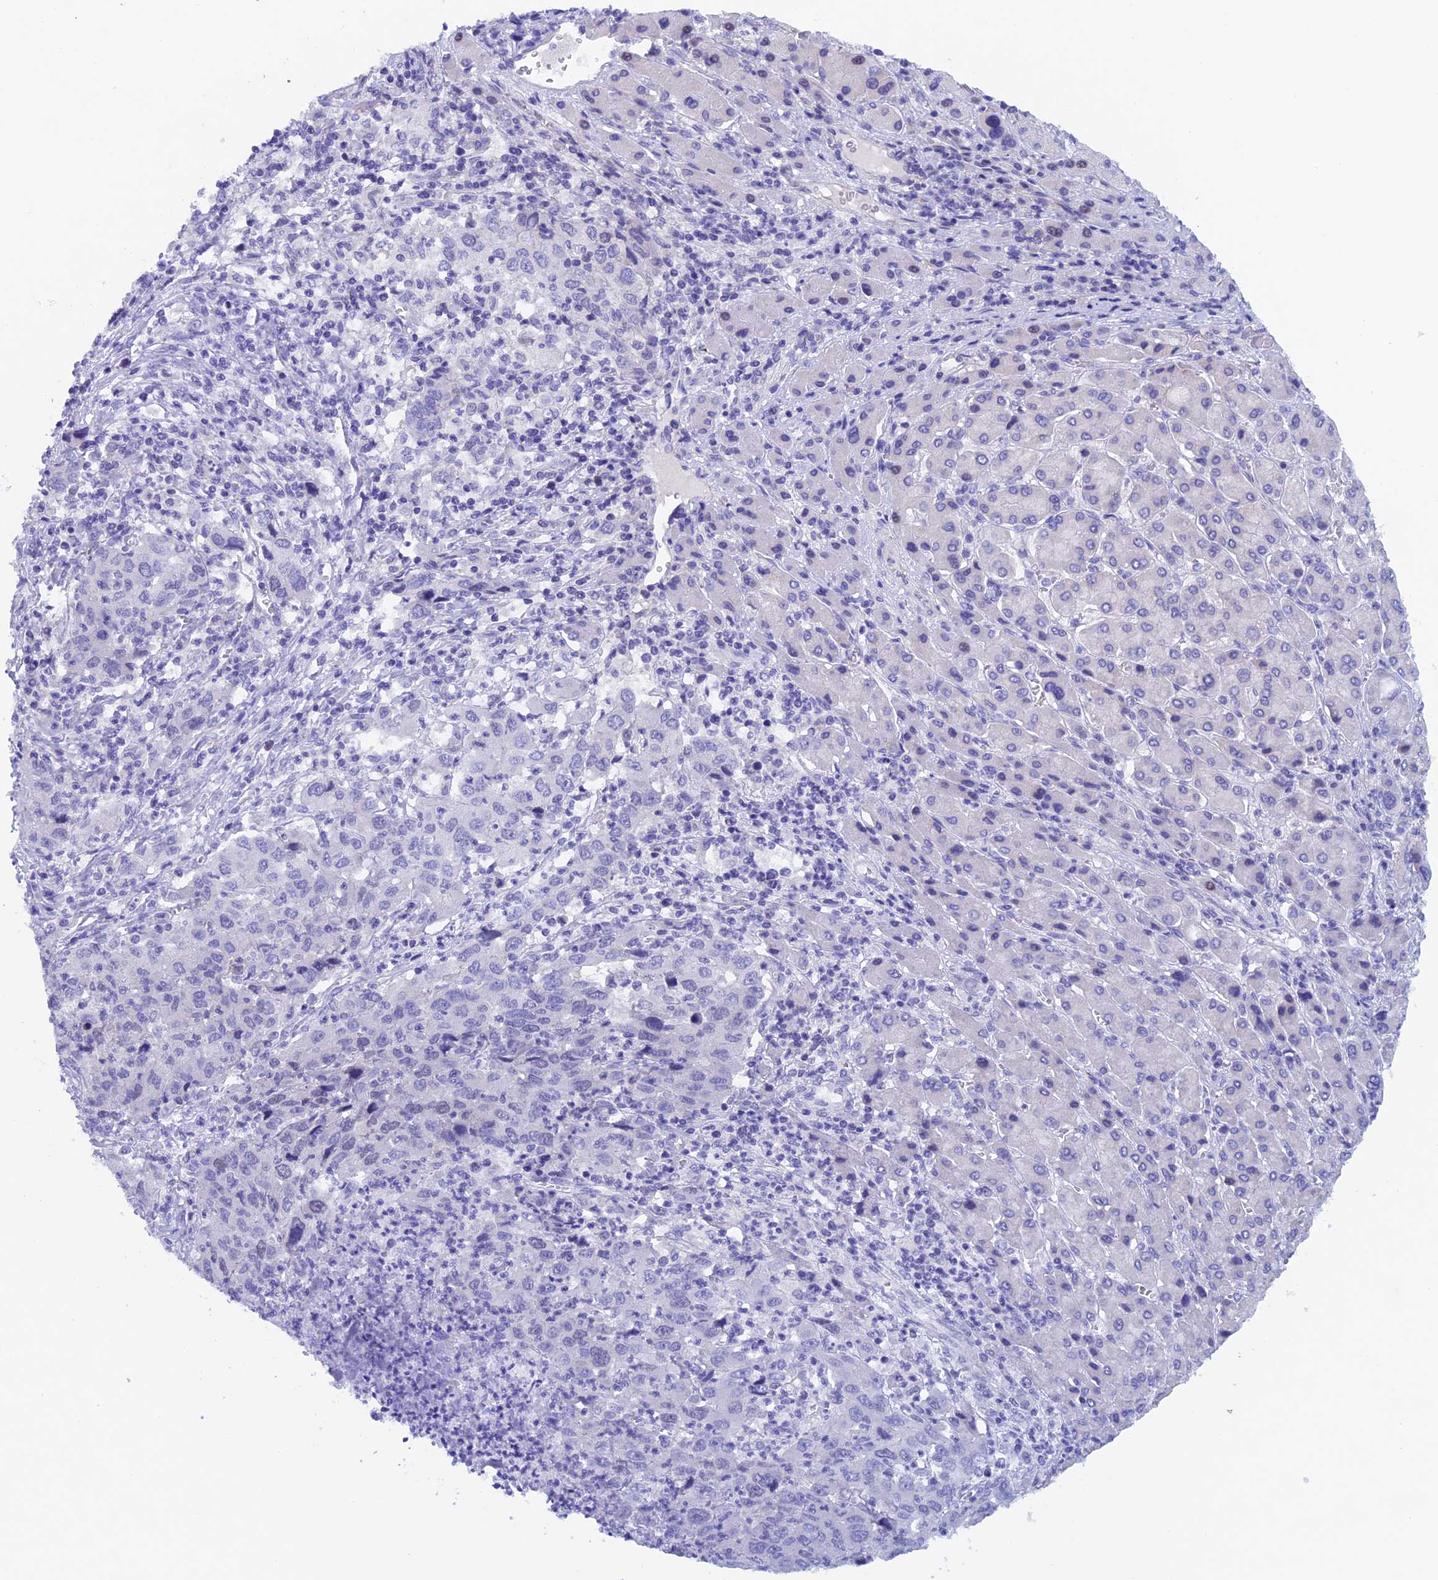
{"staining": {"intensity": "negative", "quantity": "none", "location": "none"}, "tissue": "liver cancer", "cell_type": "Tumor cells", "image_type": "cancer", "snomed": [{"axis": "morphology", "description": "Carcinoma, Hepatocellular, NOS"}, {"axis": "topography", "description": "Liver"}], "caption": "An IHC micrograph of liver hepatocellular carcinoma is shown. There is no staining in tumor cells of liver hepatocellular carcinoma.", "gene": "PSMC3IP", "patient": {"sex": "male", "age": 63}}